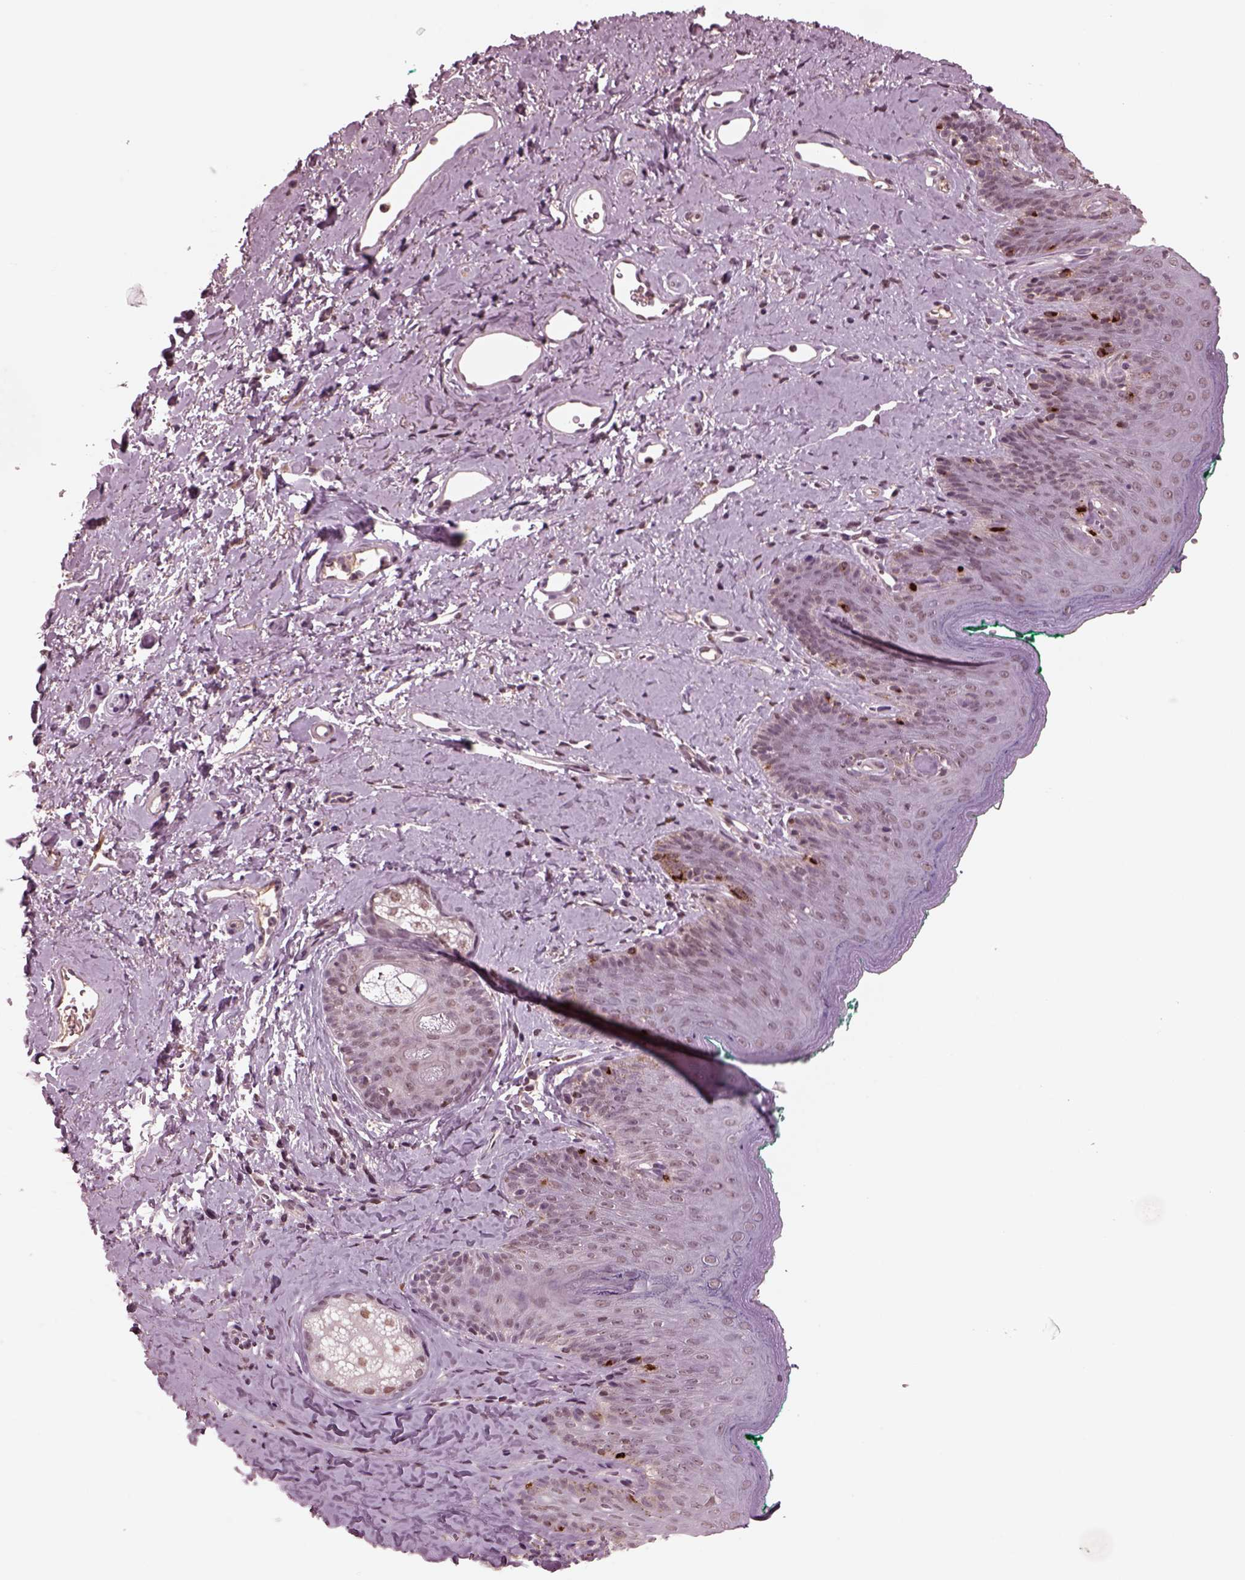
{"staining": {"intensity": "weak", "quantity": "<25%", "location": "nuclear"}, "tissue": "skin", "cell_type": "Epidermal cells", "image_type": "normal", "snomed": [{"axis": "morphology", "description": "Normal tissue, NOS"}, {"axis": "topography", "description": "Vulva"}], "caption": "Immunohistochemical staining of normal human skin displays no significant staining in epidermal cells. Nuclei are stained in blue.", "gene": "NAP1L5", "patient": {"sex": "female", "age": 66}}